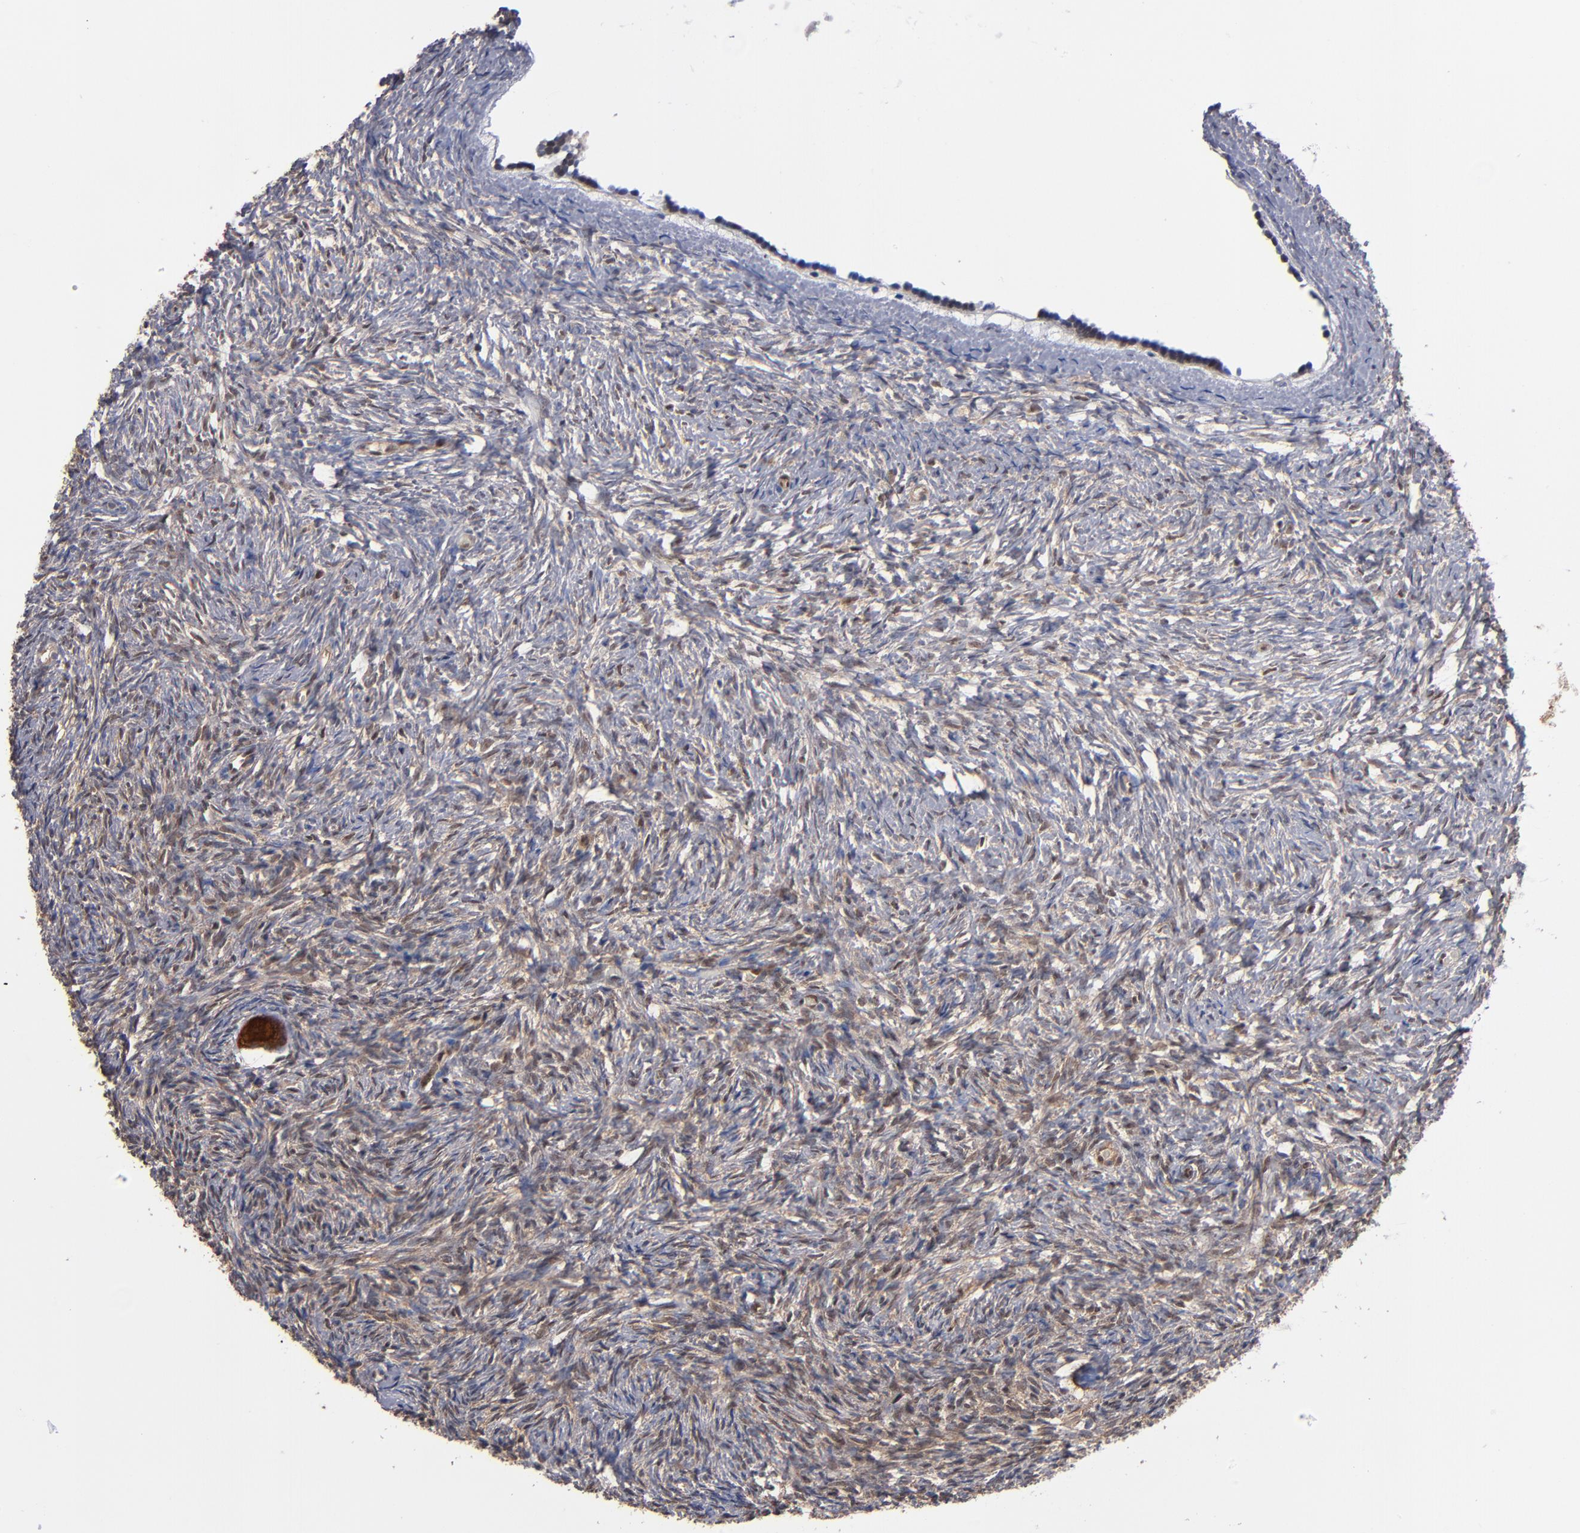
{"staining": {"intensity": "moderate", "quantity": ">75%", "location": "cytoplasmic/membranous"}, "tissue": "ovary", "cell_type": "Follicle cells", "image_type": "normal", "snomed": [{"axis": "morphology", "description": "Normal tissue, NOS"}, {"axis": "topography", "description": "Ovary"}], "caption": "High-power microscopy captured an immunohistochemistry (IHC) micrograph of unremarkable ovary, revealing moderate cytoplasmic/membranous positivity in about >75% of follicle cells.", "gene": "ALG13", "patient": {"sex": "female", "age": 35}}